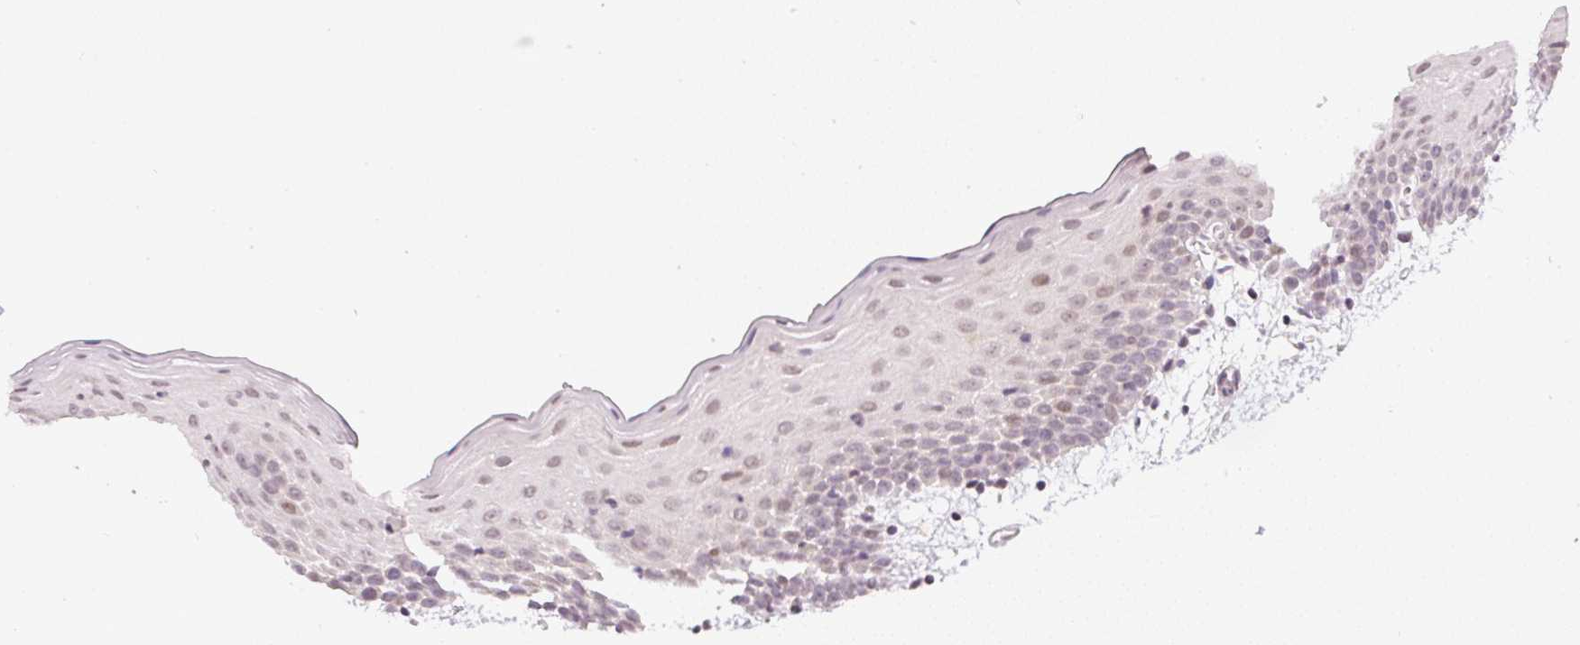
{"staining": {"intensity": "weak", "quantity": "25%-75%", "location": "nuclear"}, "tissue": "oral mucosa", "cell_type": "Squamous epithelial cells", "image_type": "normal", "snomed": [{"axis": "morphology", "description": "Normal tissue, NOS"}, {"axis": "topography", "description": "Skeletal muscle"}, {"axis": "topography", "description": "Oral tissue"}, {"axis": "topography", "description": "Salivary gland"}, {"axis": "topography", "description": "Peripheral nerve tissue"}], "caption": "Oral mucosa stained with IHC exhibits weak nuclear positivity in about 25%-75% of squamous epithelial cells. The staining is performed using DAB brown chromogen to label protein expression. The nuclei are counter-stained blue using hematoxylin.", "gene": "DPPA4", "patient": {"sex": "male", "age": 54}}